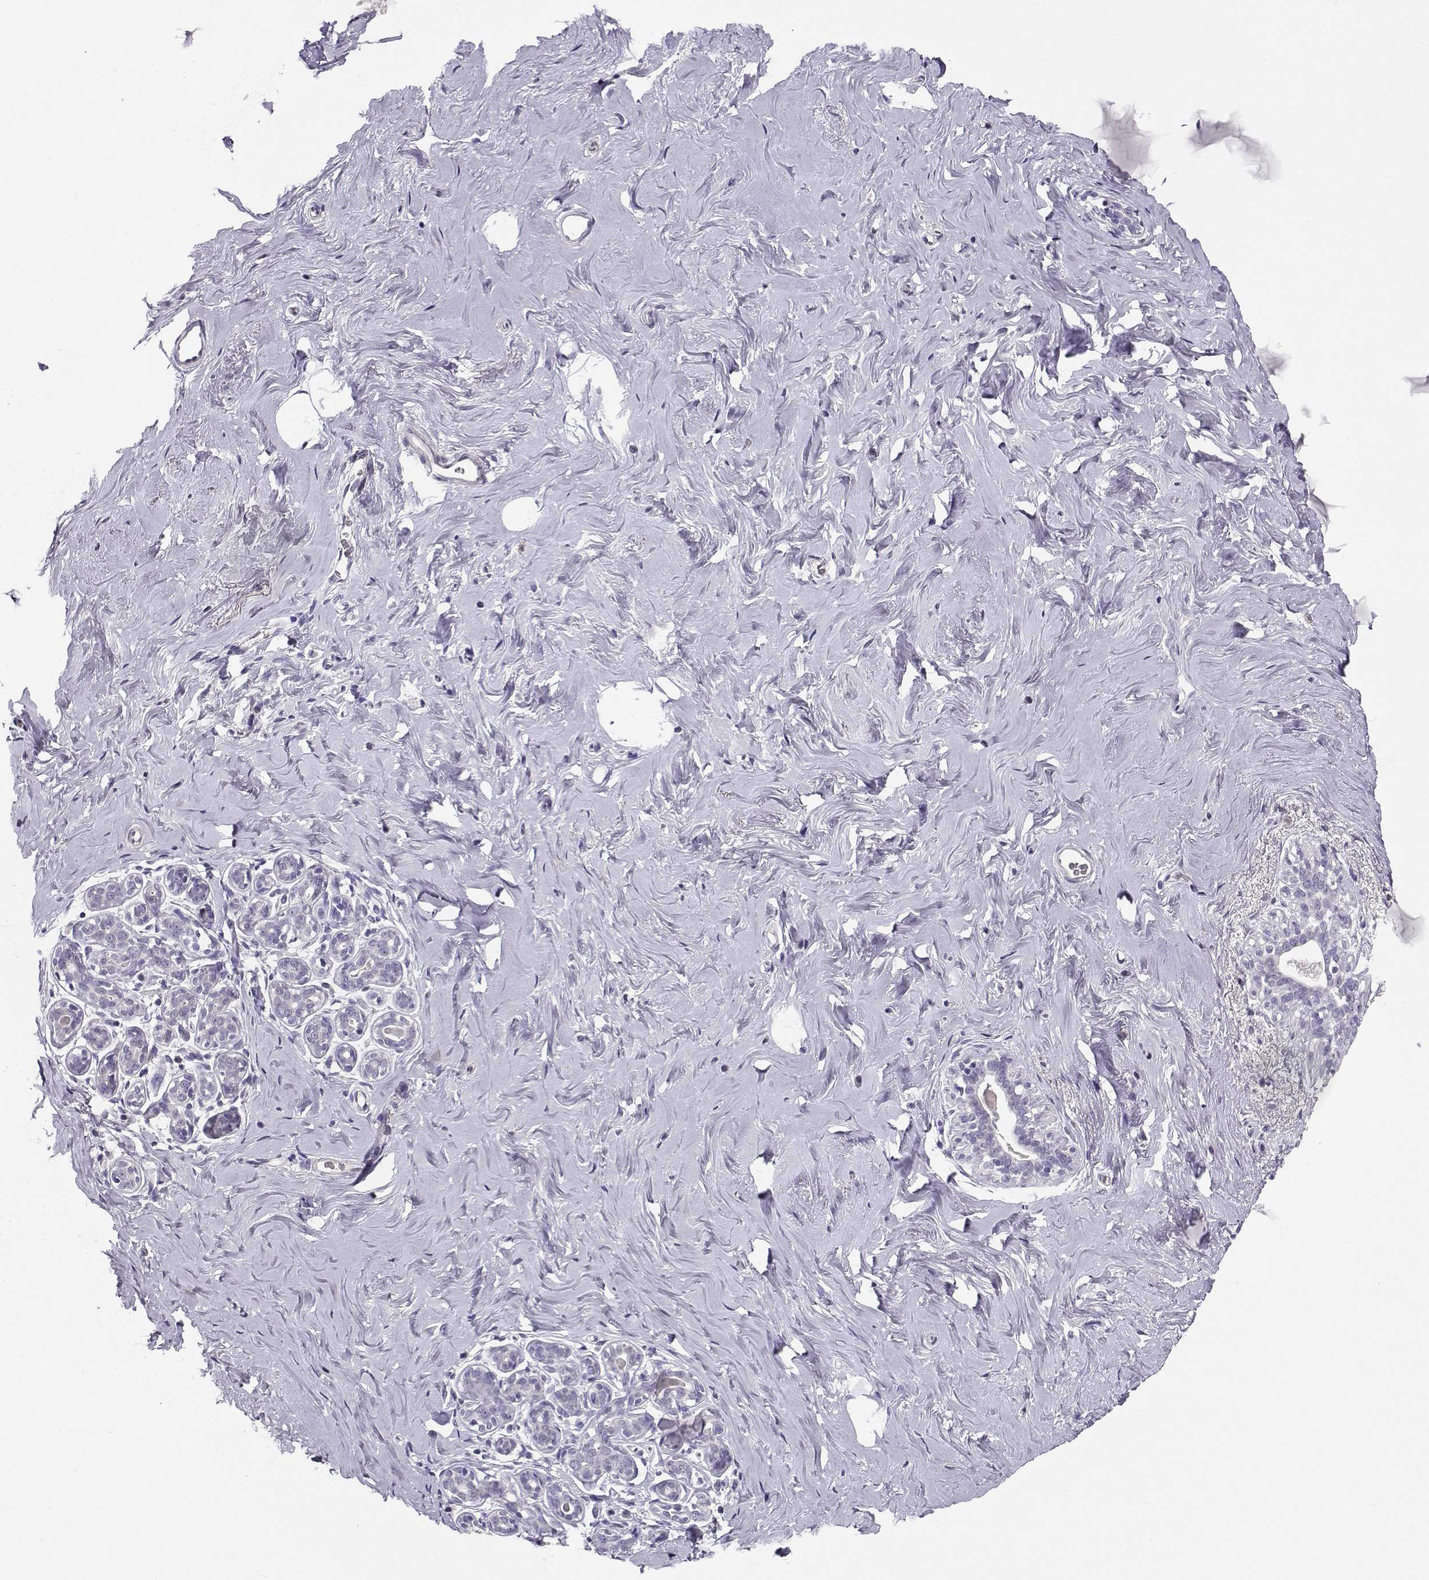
{"staining": {"intensity": "negative", "quantity": "none", "location": "none"}, "tissue": "breast", "cell_type": "Adipocytes", "image_type": "normal", "snomed": [{"axis": "morphology", "description": "Normal tissue, NOS"}, {"axis": "topography", "description": "Skin"}, {"axis": "topography", "description": "Breast"}], "caption": "A high-resolution micrograph shows IHC staining of unremarkable breast, which shows no significant expression in adipocytes. Brightfield microscopy of immunohistochemistry (IHC) stained with DAB (3,3'-diaminobenzidine) (brown) and hematoxylin (blue), captured at high magnification.", "gene": "CFAP77", "patient": {"sex": "female", "age": 43}}